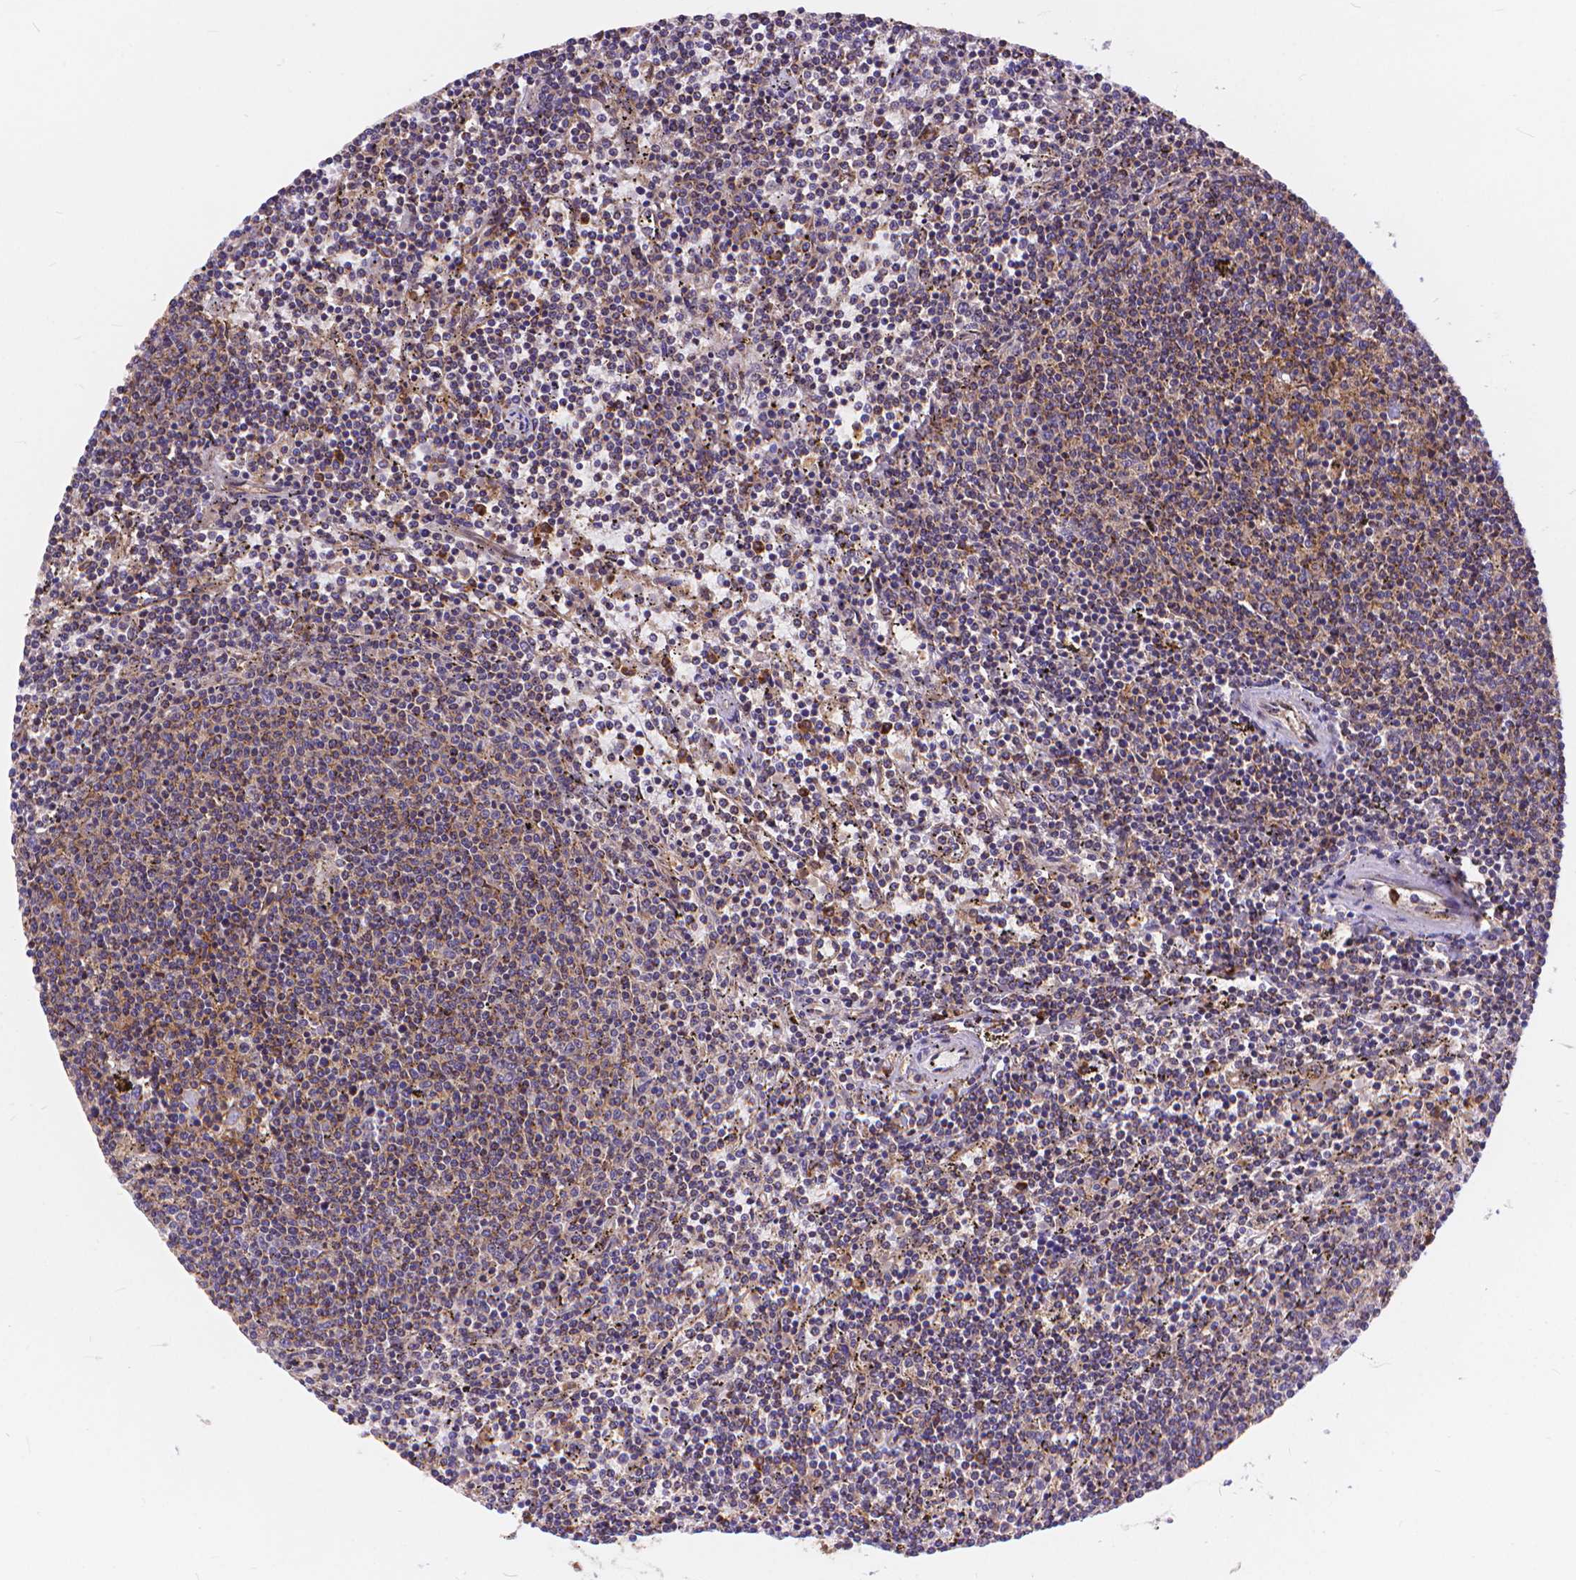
{"staining": {"intensity": "weak", "quantity": ">75%", "location": "cytoplasmic/membranous"}, "tissue": "lymphoma", "cell_type": "Tumor cells", "image_type": "cancer", "snomed": [{"axis": "morphology", "description": "Malignant lymphoma, non-Hodgkin's type, Low grade"}, {"axis": "topography", "description": "Spleen"}], "caption": "Brown immunohistochemical staining in human lymphoma shows weak cytoplasmic/membranous staining in about >75% of tumor cells.", "gene": "ARAP1", "patient": {"sex": "female", "age": 50}}